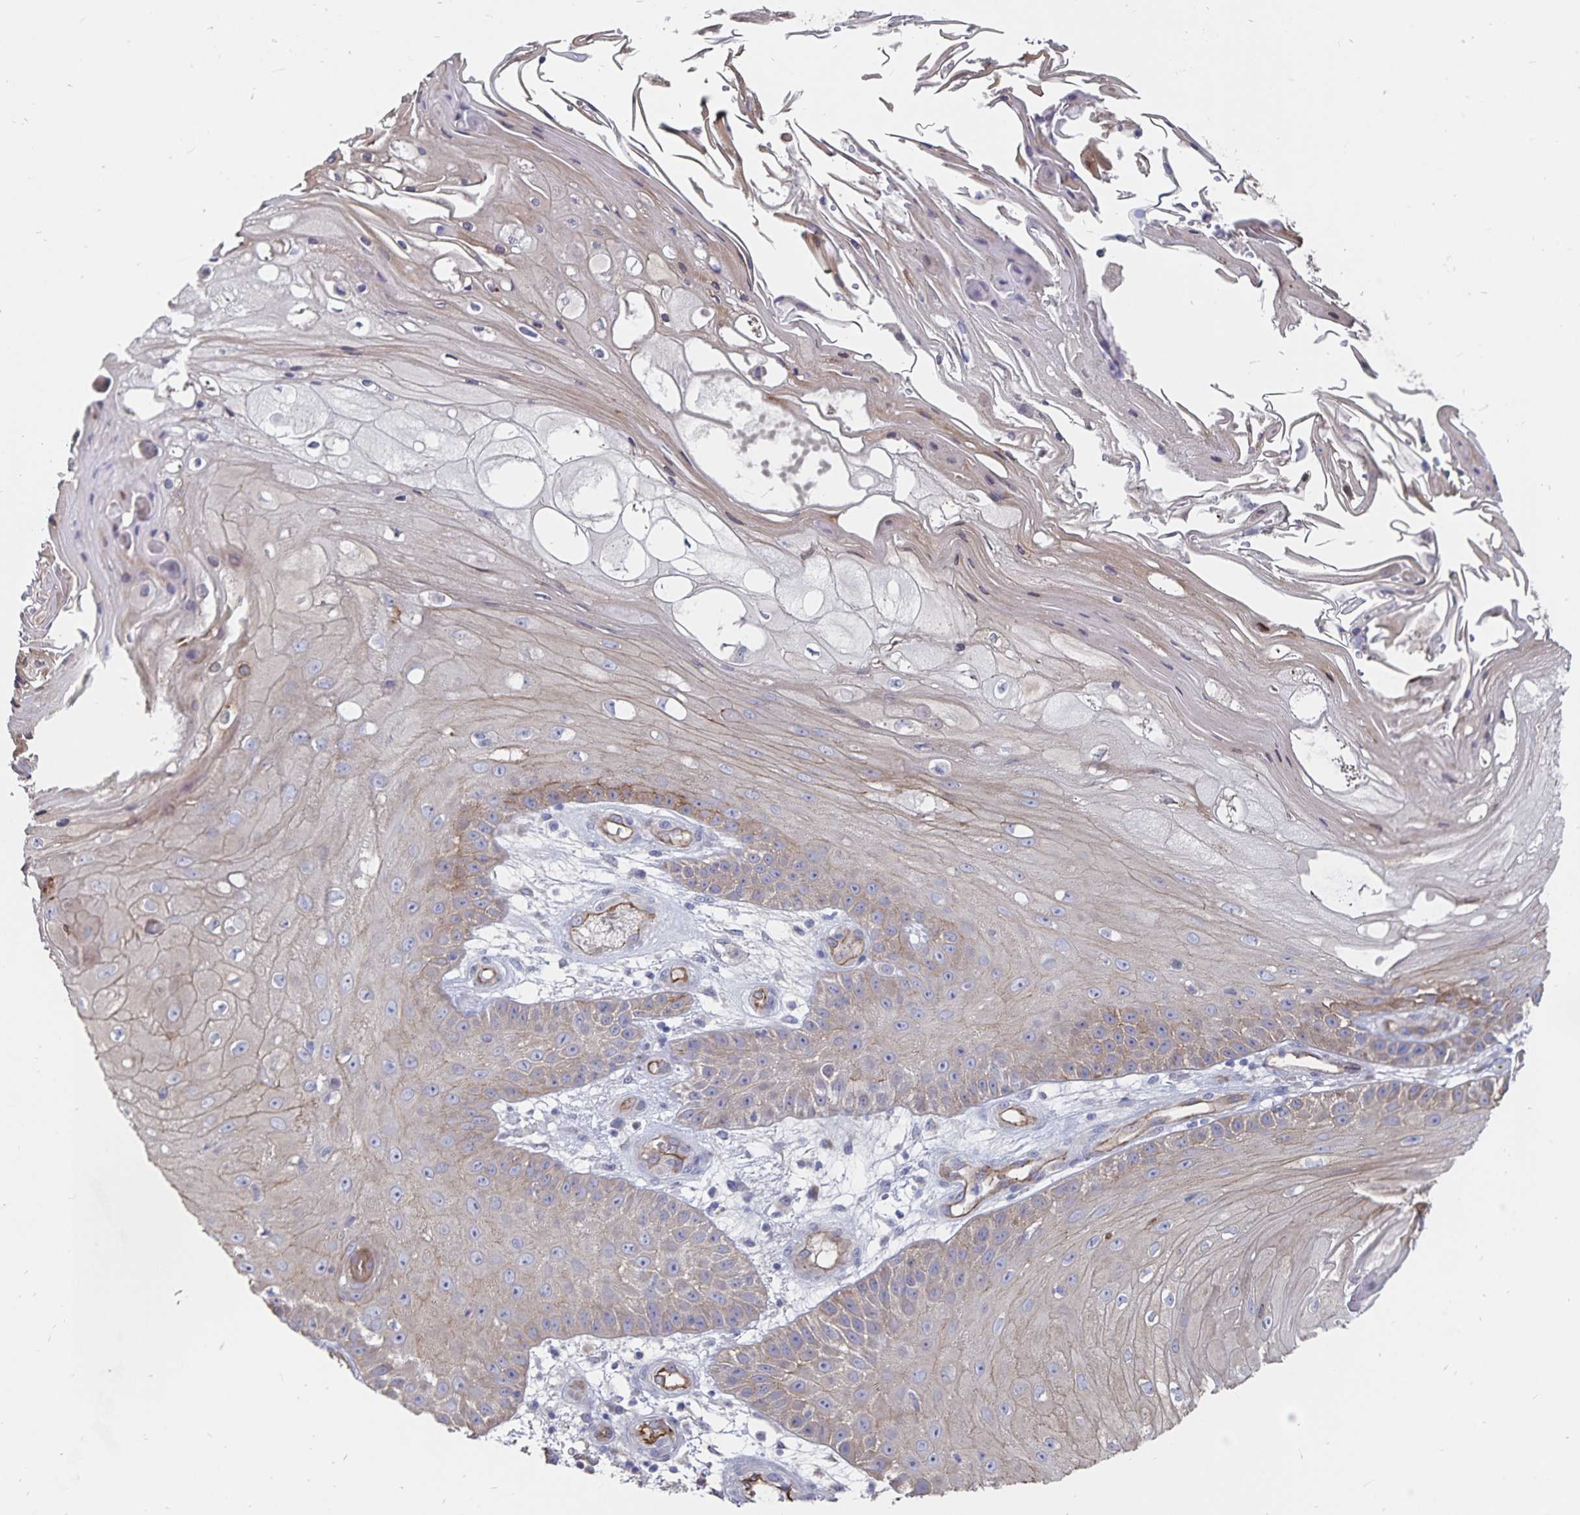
{"staining": {"intensity": "weak", "quantity": "25%-75%", "location": "cytoplasmic/membranous"}, "tissue": "skin cancer", "cell_type": "Tumor cells", "image_type": "cancer", "snomed": [{"axis": "morphology", "description": "Squamous cell carcinoma, NOS"}, {"axis": "topography", "description": "Skin"}], "caption": "A histopathology image of human skin cancer stained for a protein shows weak cytoplasmic/membranous brown staining in tumor cells. (DAB (3,3'-diaminobenzidine) IHC, brown staining for protein, blue staining for nuclei).", "gene": "SSTR1", "patient": {"sex": "male", "age": 70}}